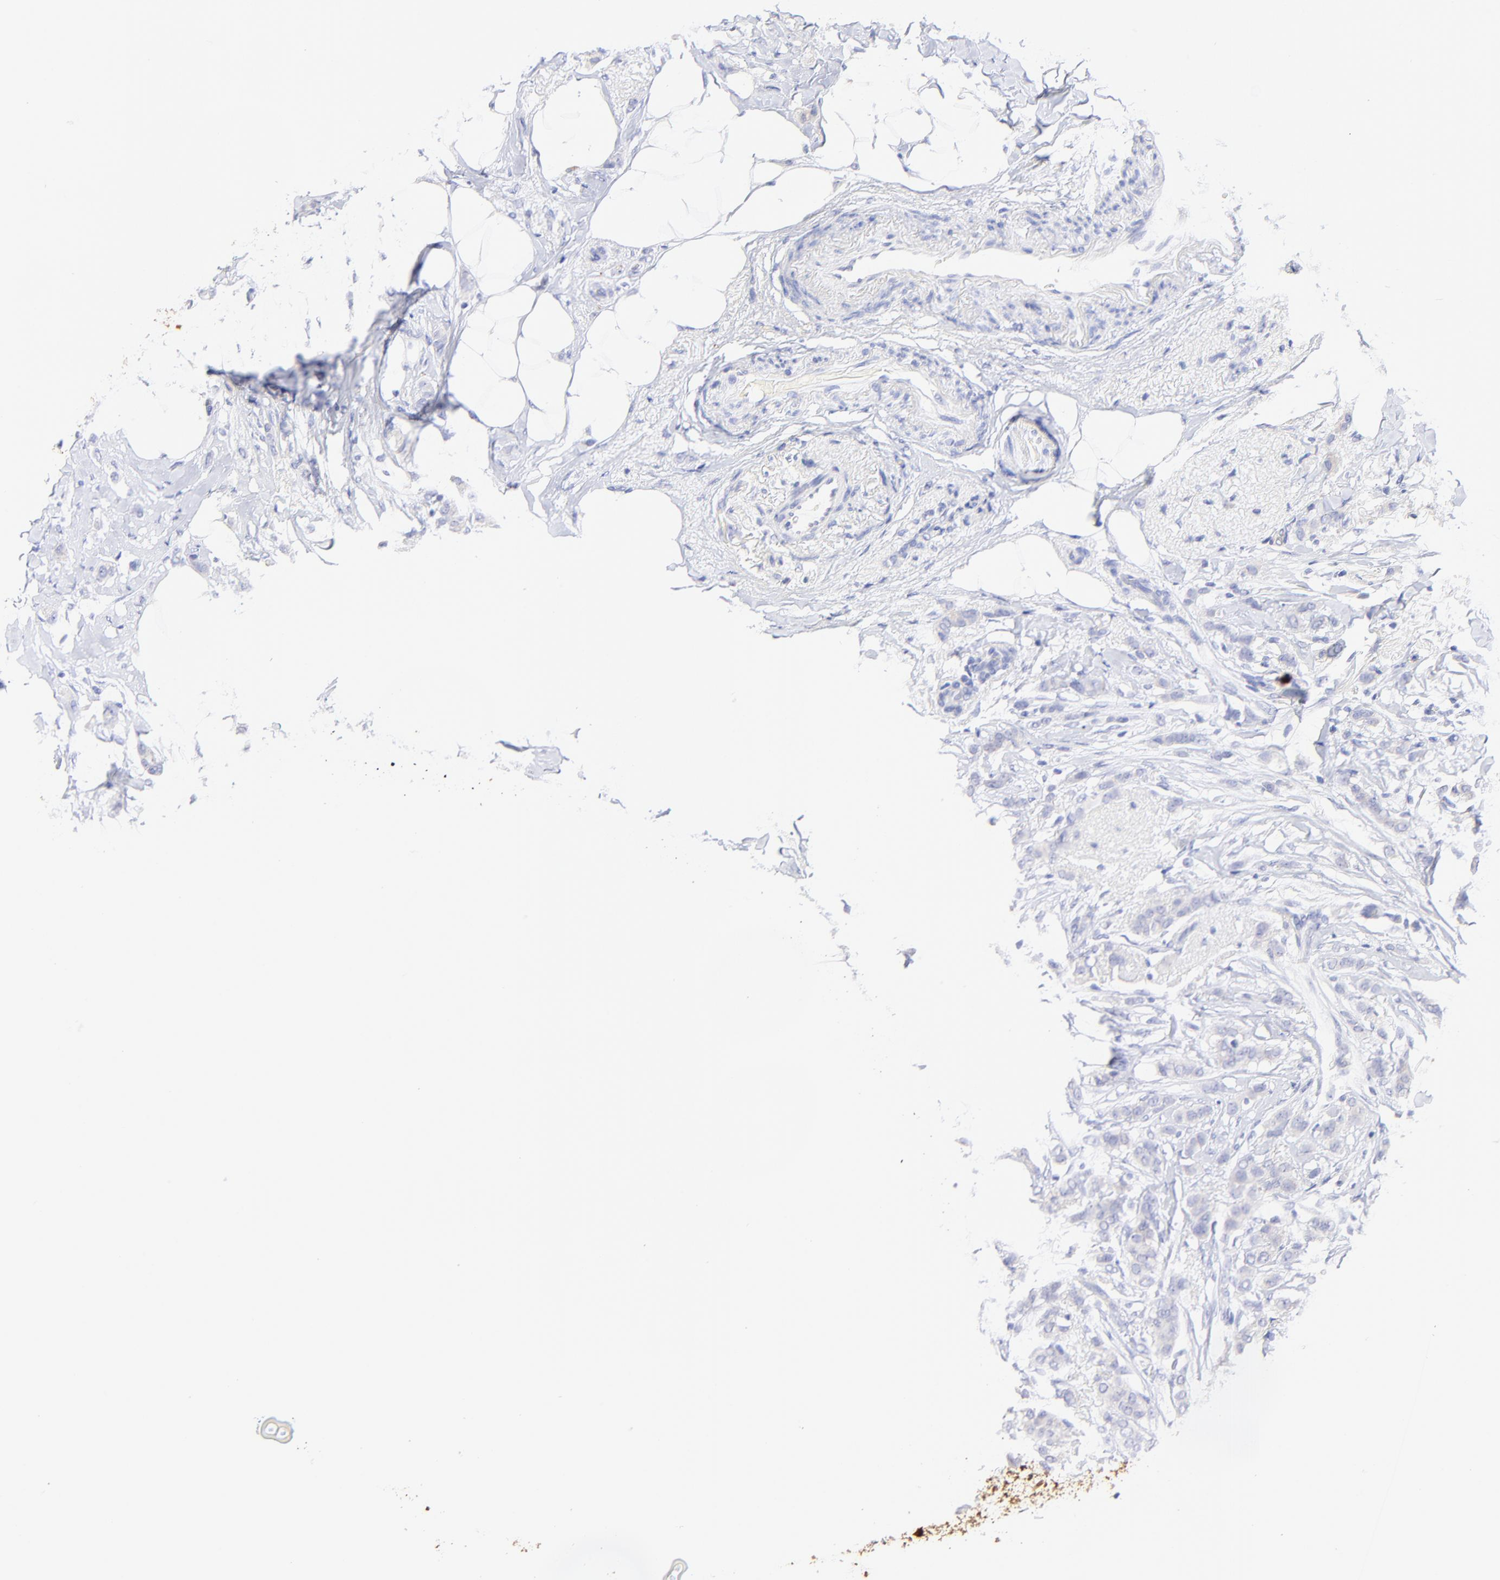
{"staining": {"intensity": "negative", "quantity": "none", "location": "none"}, "tissue": "breast cancer", "cell_type": "Tumor cells", "image_type": "cancer", "snomed": [{"axis": "morphology", "description": "Lobular carcinoma"}, {"axis": "topography", "description": "Breast"}], "caption": "High magnification brightfield microscopy of lobular carcinoma (breast) stained with DAB (brown) and counterstained with hematoxylin (blue): tumor cells show no significant staining. (DAB (3,3'-diaminobenzidine) immunohistochemistry (IHC) visualized using brightfield microscopy, high magnification).", "gene": "RAB3A", "patient": {"sex": "female", "age": 55}}